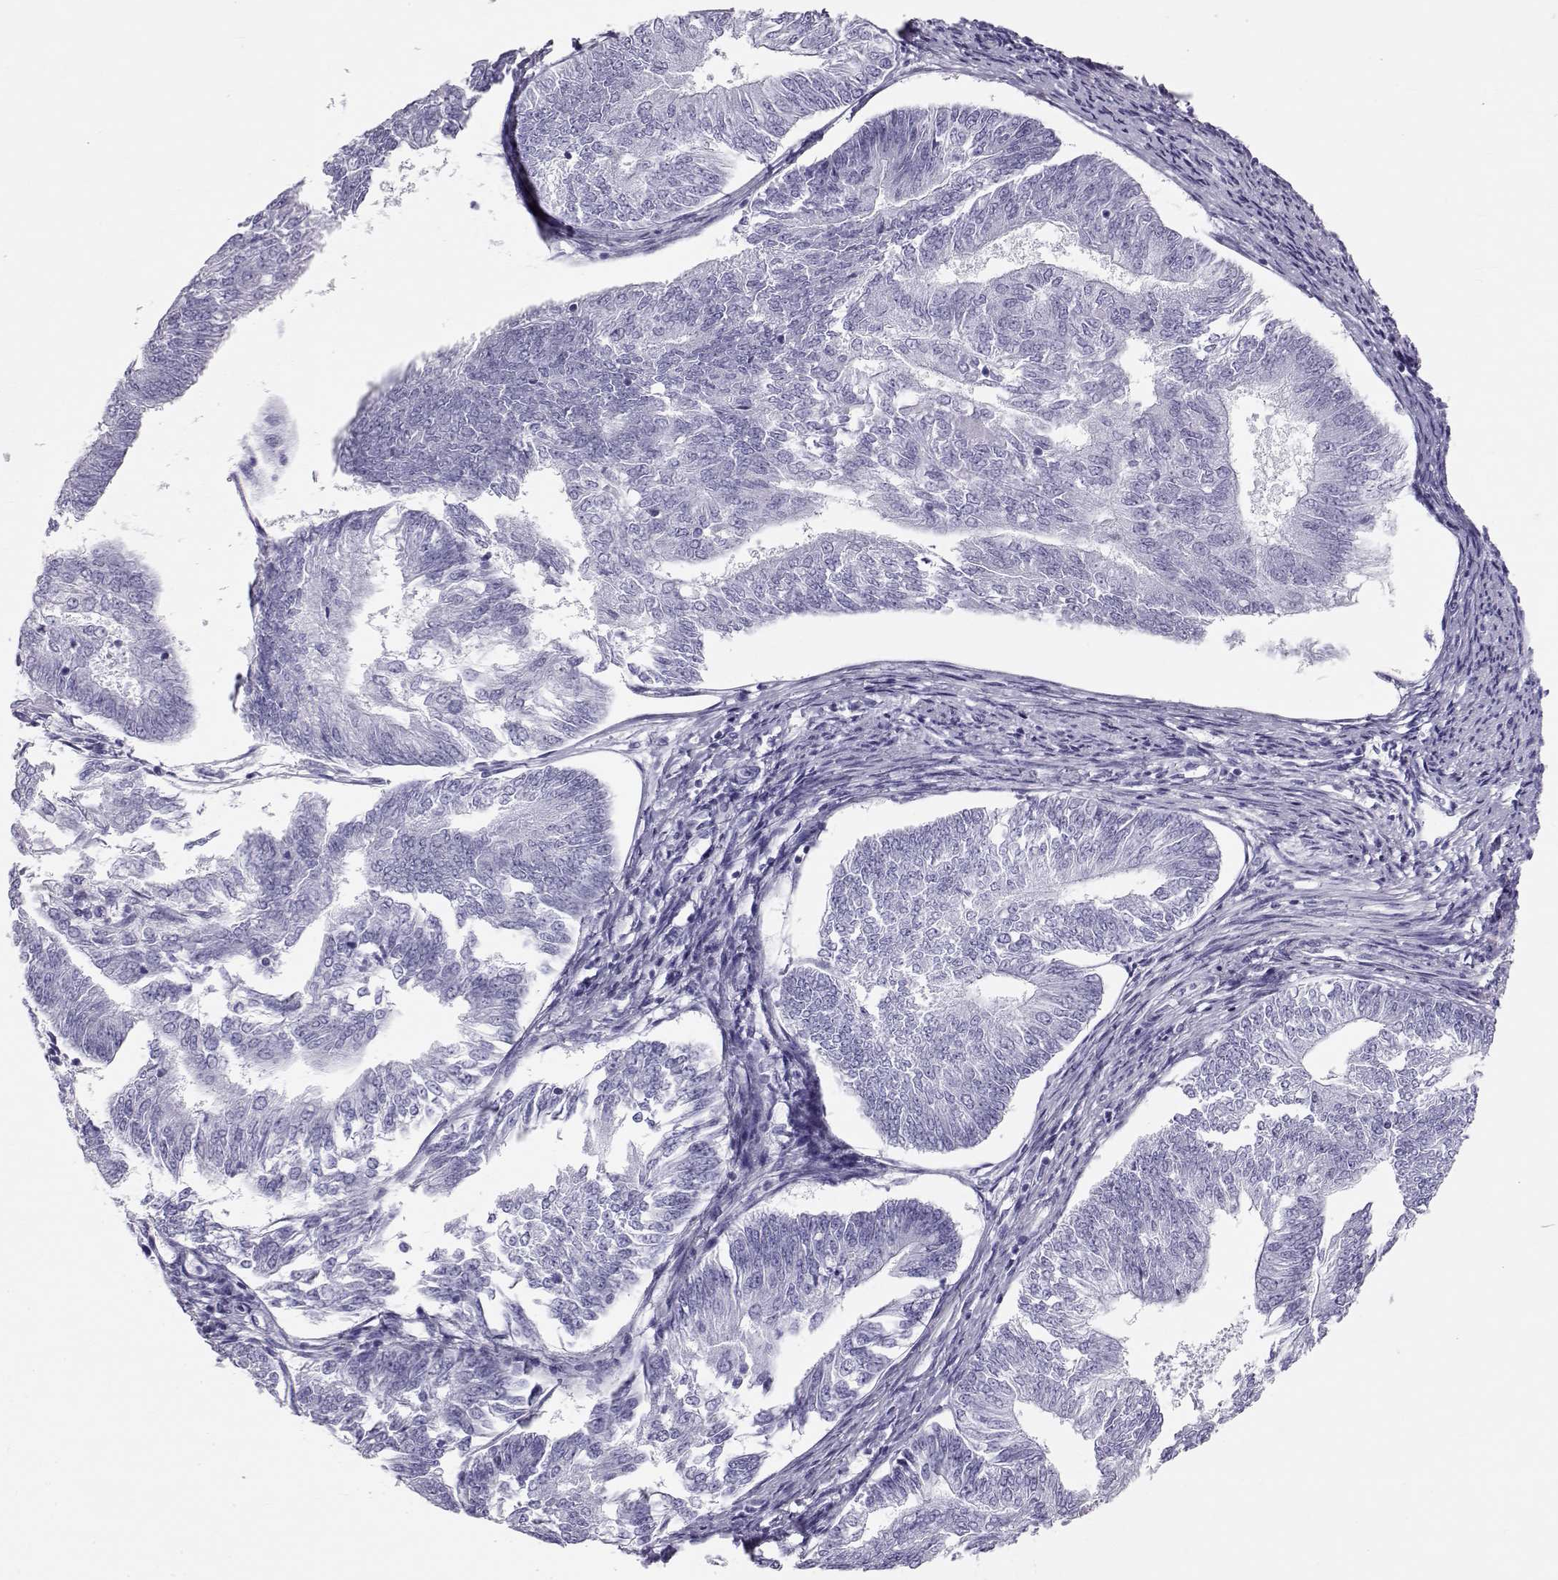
{"staining": {"intensity": "negative", "quantity": "none", "location": "none"}, "tissue": "endometrial cancer", "cell_type": "Tumor cells", "image_type": "cancer", "snomed": [{"axis": "morphology", "description": "Adenocarcinoma, NOS"}, {"axis": "topography", "description": "Endometrium"}], "caption": "Tumor cells show no significant protein staining in endometrial cancer.", "gene": "RD3", "patient": {"sex": "female", "age": 58}}